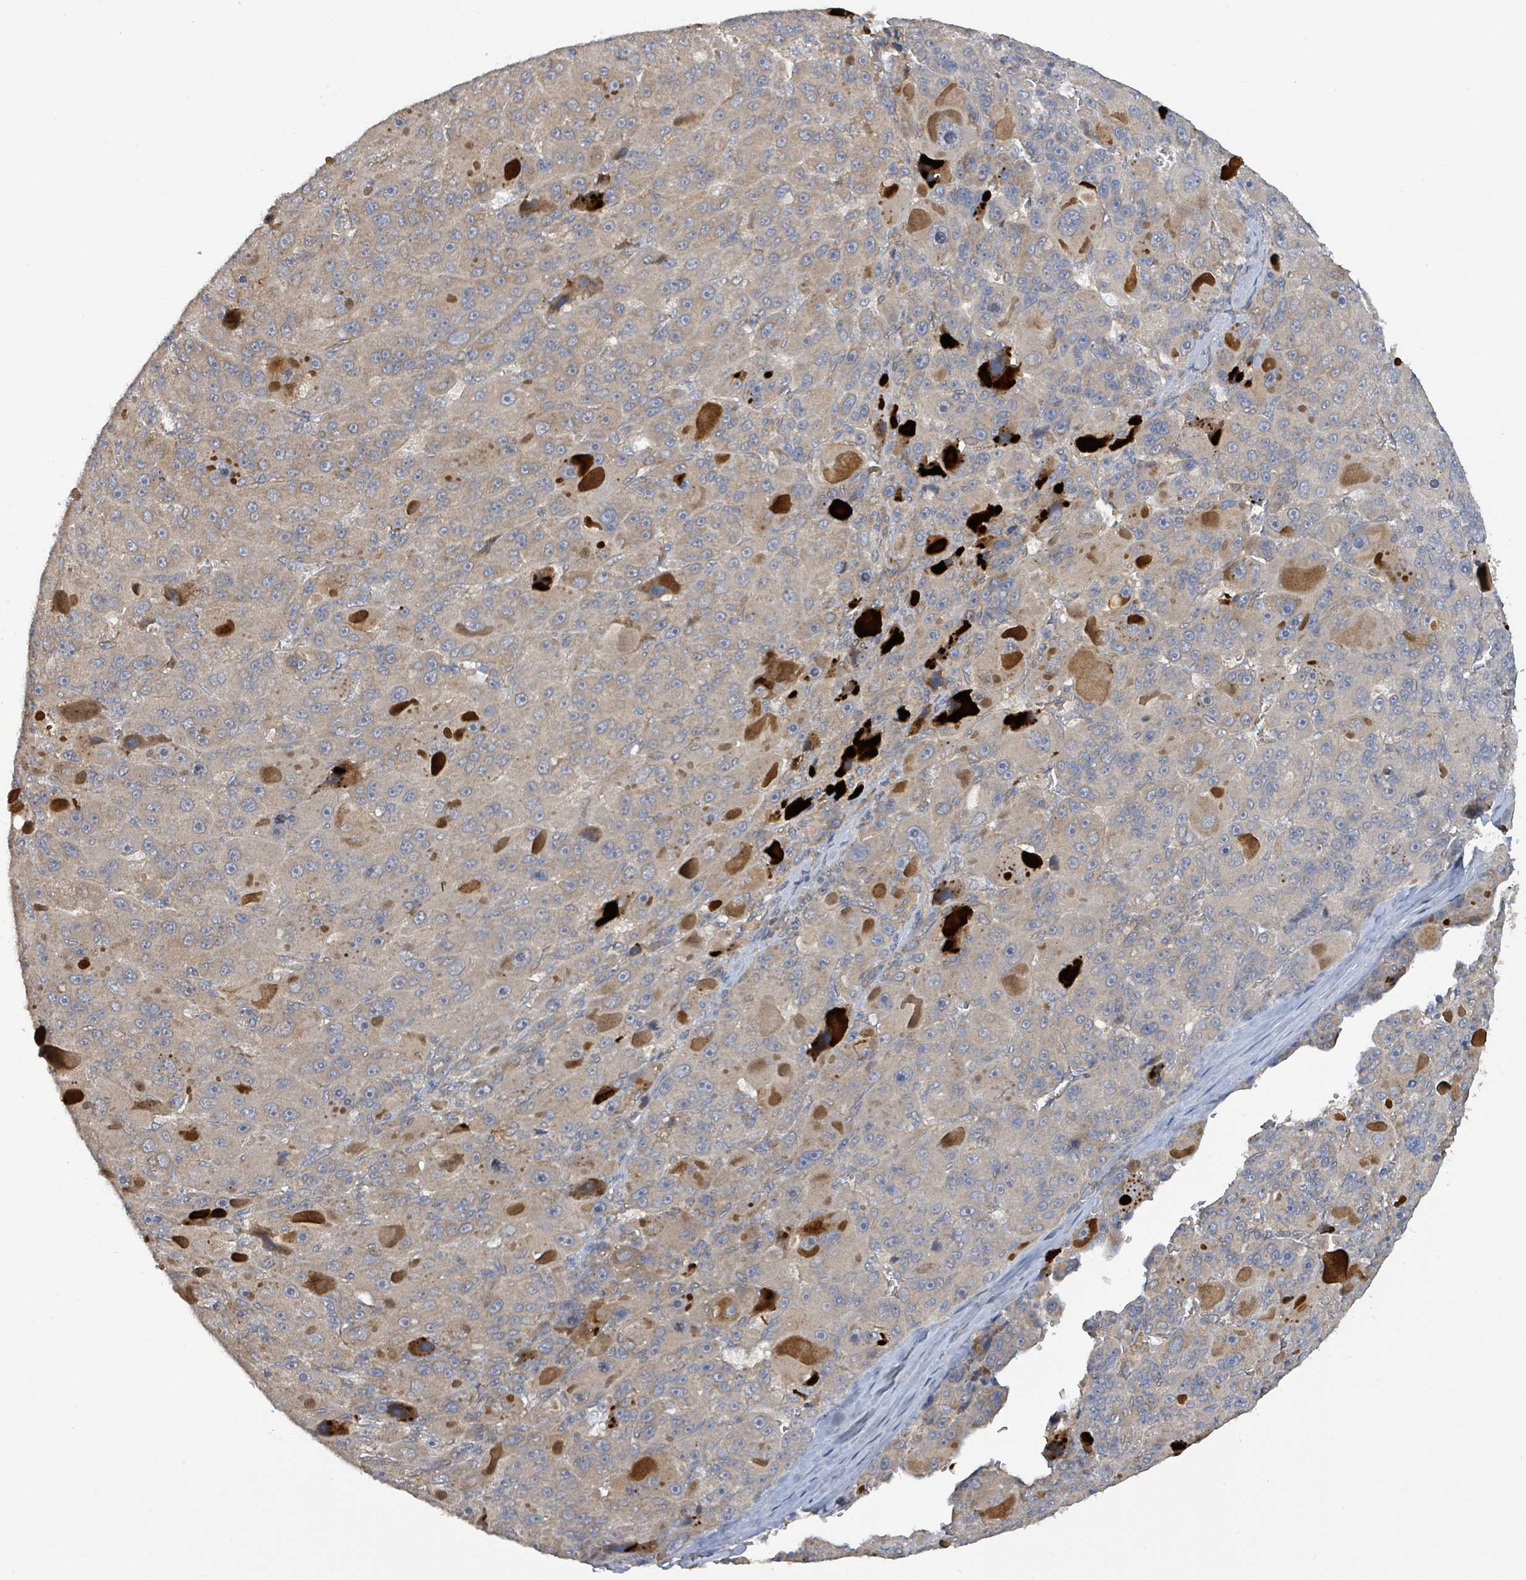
{"staining": {"intensity": "moderate", "quantity": "<25%", "location": "cytoplasmic/membranous"}, "tissue": "liver cancer", "cell_type": "Tumor cells", "image_type": "cancer", "snomed": [{"axis": "morphology", "description": "Carcinoma, Hepatocellular, NOS"}, {"axis": "topography", "description": "Liver"}], "caption": "Immunohistochemistry photomicrograph of human liver hepatocellular carcinoma stained for a protein (brown), which shows low levels of moderate cytoplasmic/membranous positivity in about <25% of tumor cells.", "gene": "STARD4", "patient": {"sex": "male", "age": 76}}